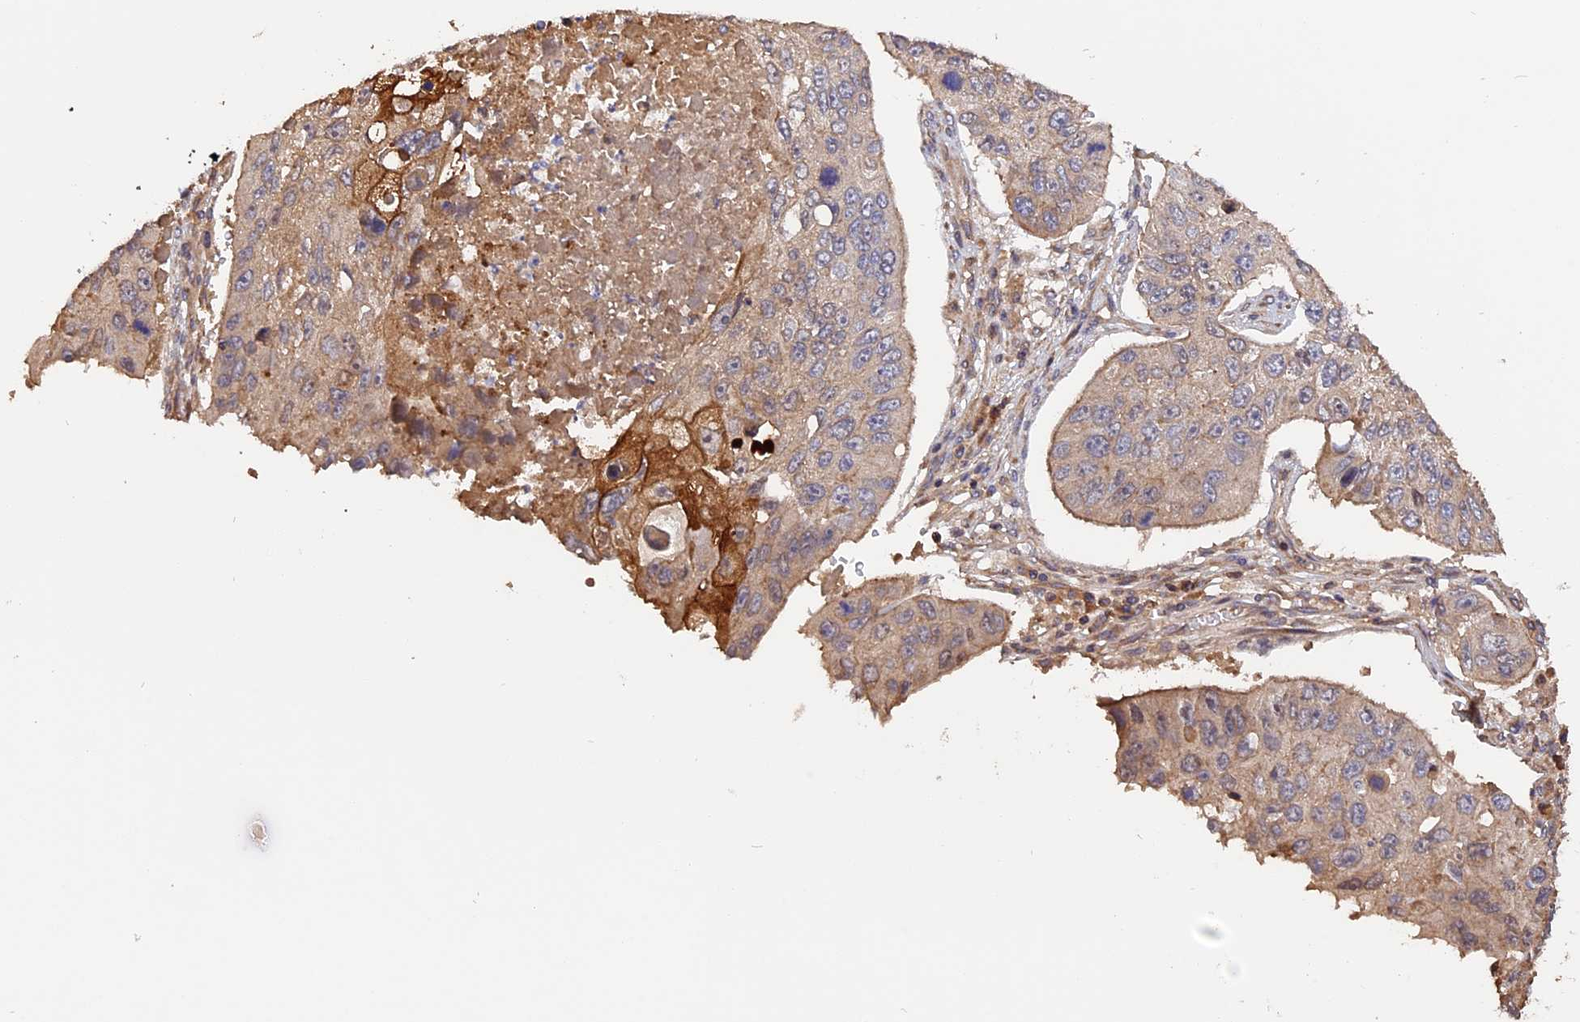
{"staining": {"intensity": "moderate", "quantity": "<25%", "location": "cytoplasmic/membranous"}, "tissue": "lung cancer", "cell_type": "Tumor cells", "image_type": "cancer", "snomed": [{"axis": "morphology", "description": "Squamous cell carcinoma, NOS"}, {"axis": "topography", "description": "Lung"}], "caption": "Immunohistochemistry histopathology image of human lung cancer (squamous cell carcinoma) stained for a protein (brown), which reveals low levels of moderate cytoplasmic/membranous expression in about <25% of tumor cells.", "gene": "RASAL1", "patient": {"sex": "male", "age": 61}}